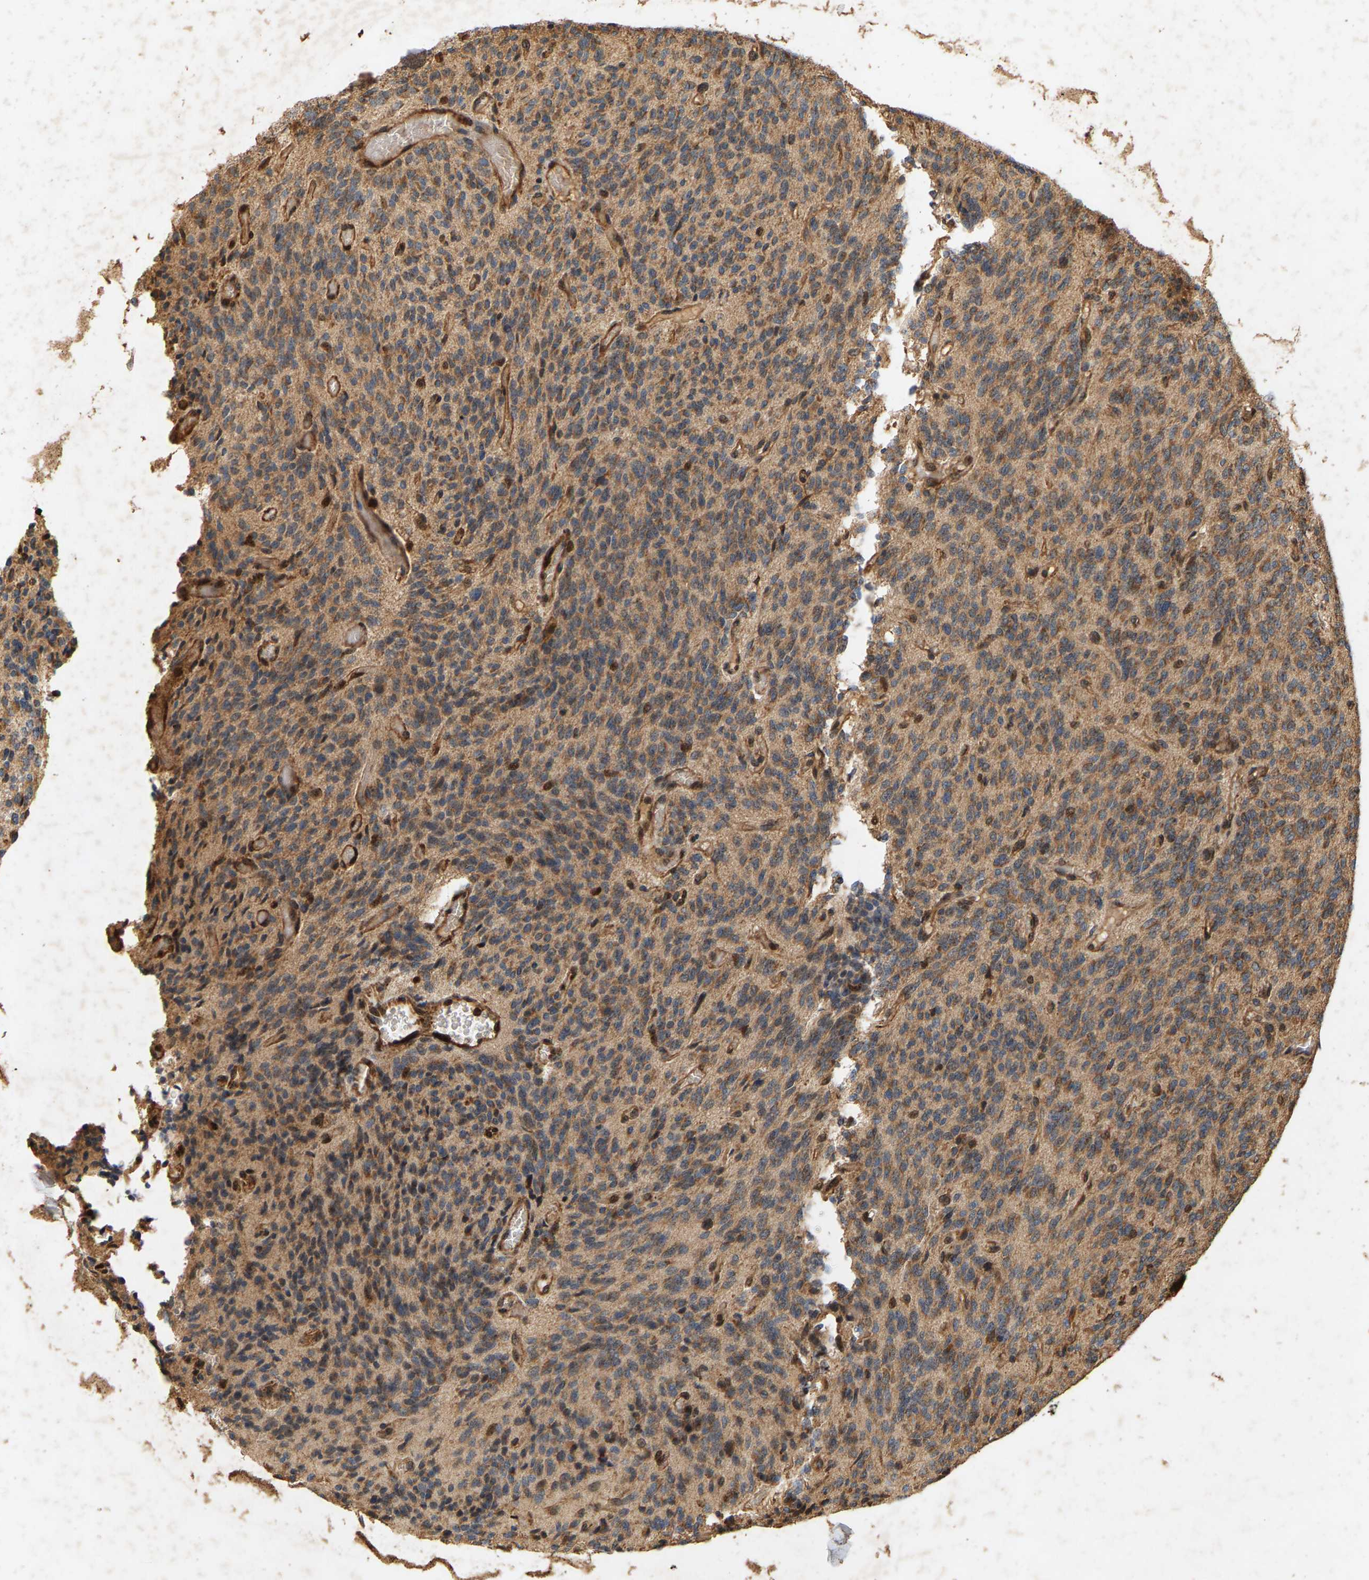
{"staining": {"intensity": "weak", "quantity": ">75%", "location": "cytoplasmic/membranous"}, "tissue": "glioma", "cell_type": "Tumor cells", "image_type": "cancer", "snomed": [{"axis": "morphology", "description": "Glioma, malignant, High grade"}, {"axis": "topography", "description": "Brain"}], "caption": "IHC image of glioma stained for a protein (brown), which exhibits low levels of weak cytoplasmic/membranous positivity in approximately >75% of tumor cells.", "gene": "CIDEC", "patient": {"sex": "male", "age": 34}}